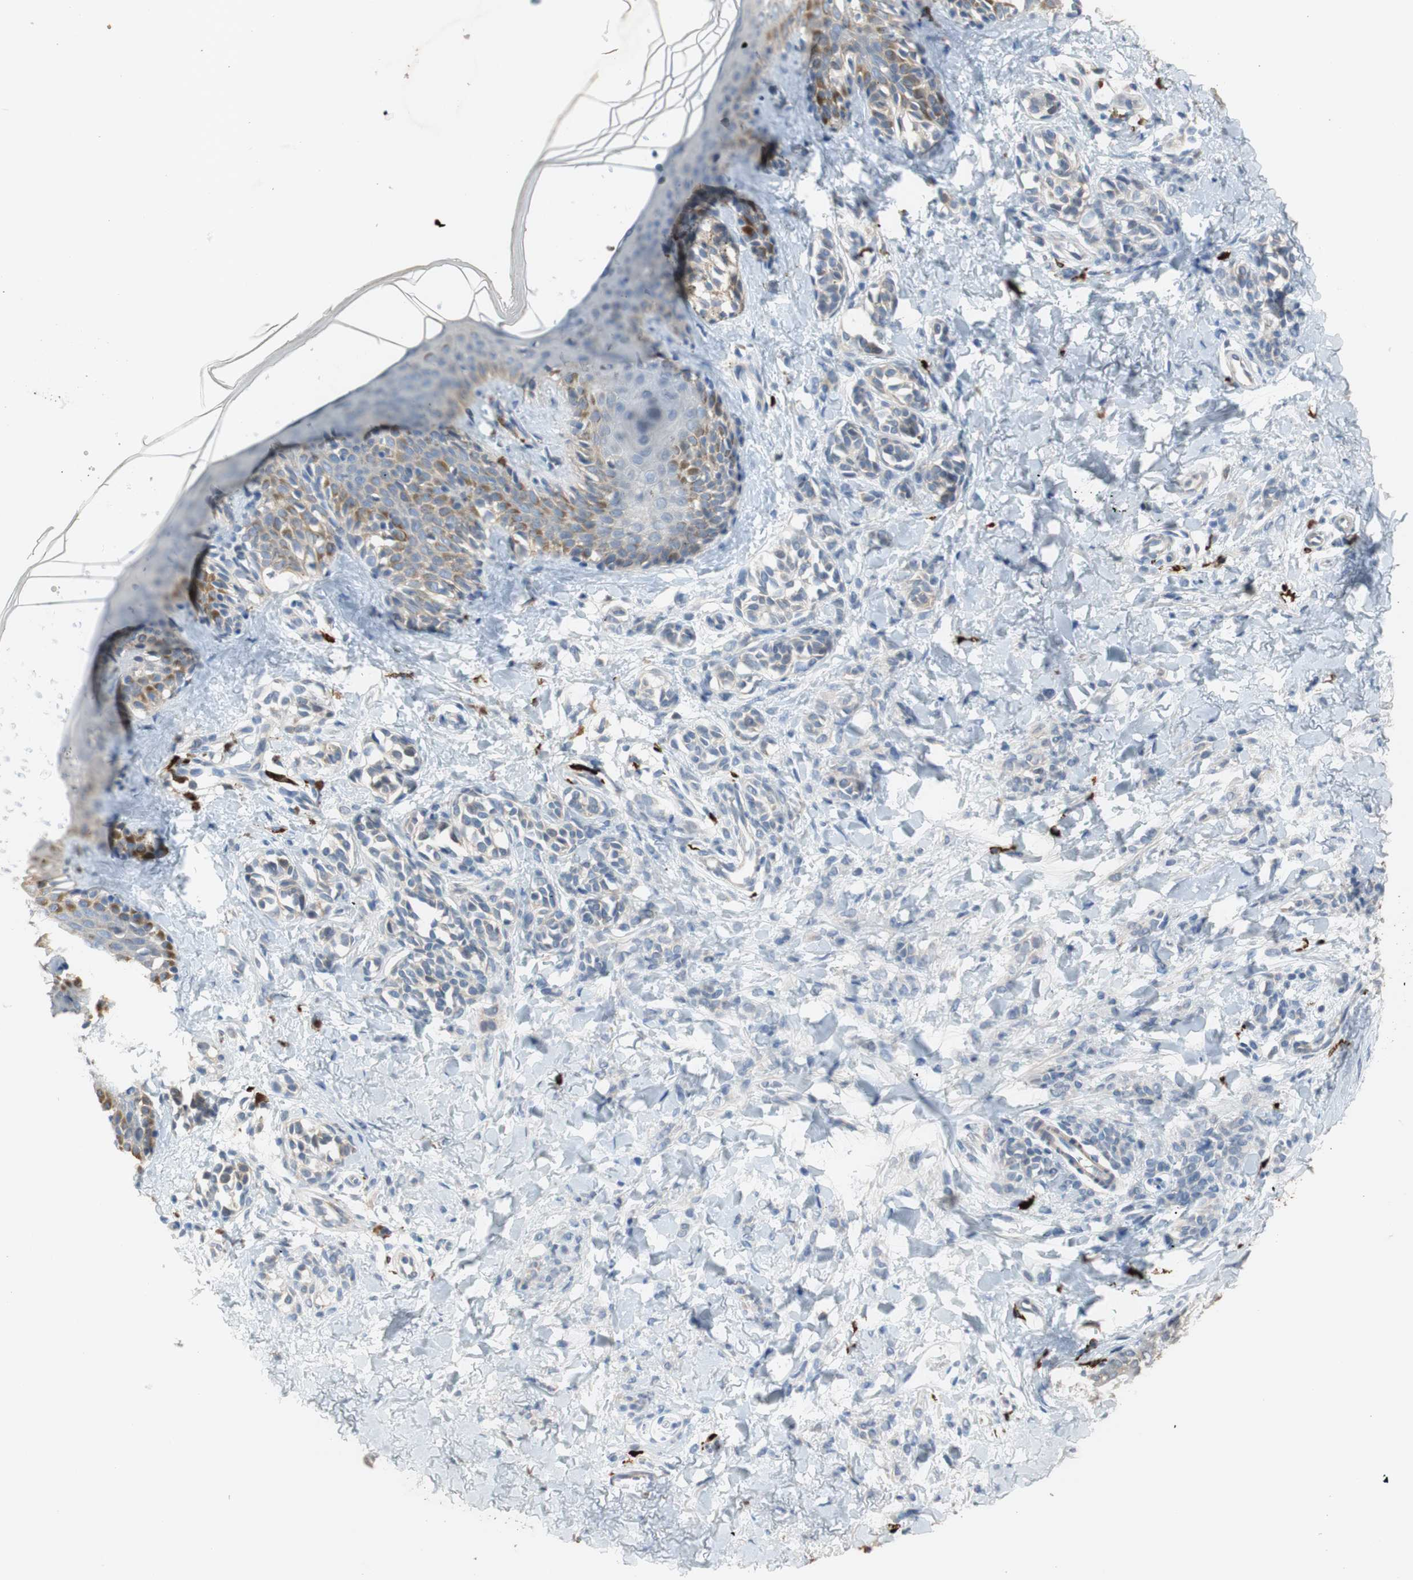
{"staining": {"intensity": "strong", "quantity": "<25%", "location": "cytoplasmic/membranous"}, "tissue": "skin", "cell_type": "Fibroblasts", "image_type": "normal", "snomed": [{"axis": "morphology", "description": "Normal tissue, NOS"}, {"axis": "topography", "description": "Skin"}], "caption": "A brown stain shows strong cytoplasmic/membranous expression of a protein in fibroblasts of benign skin.", "gene": "COL12A1", "patient": {"sex": "male", "age": 16}}